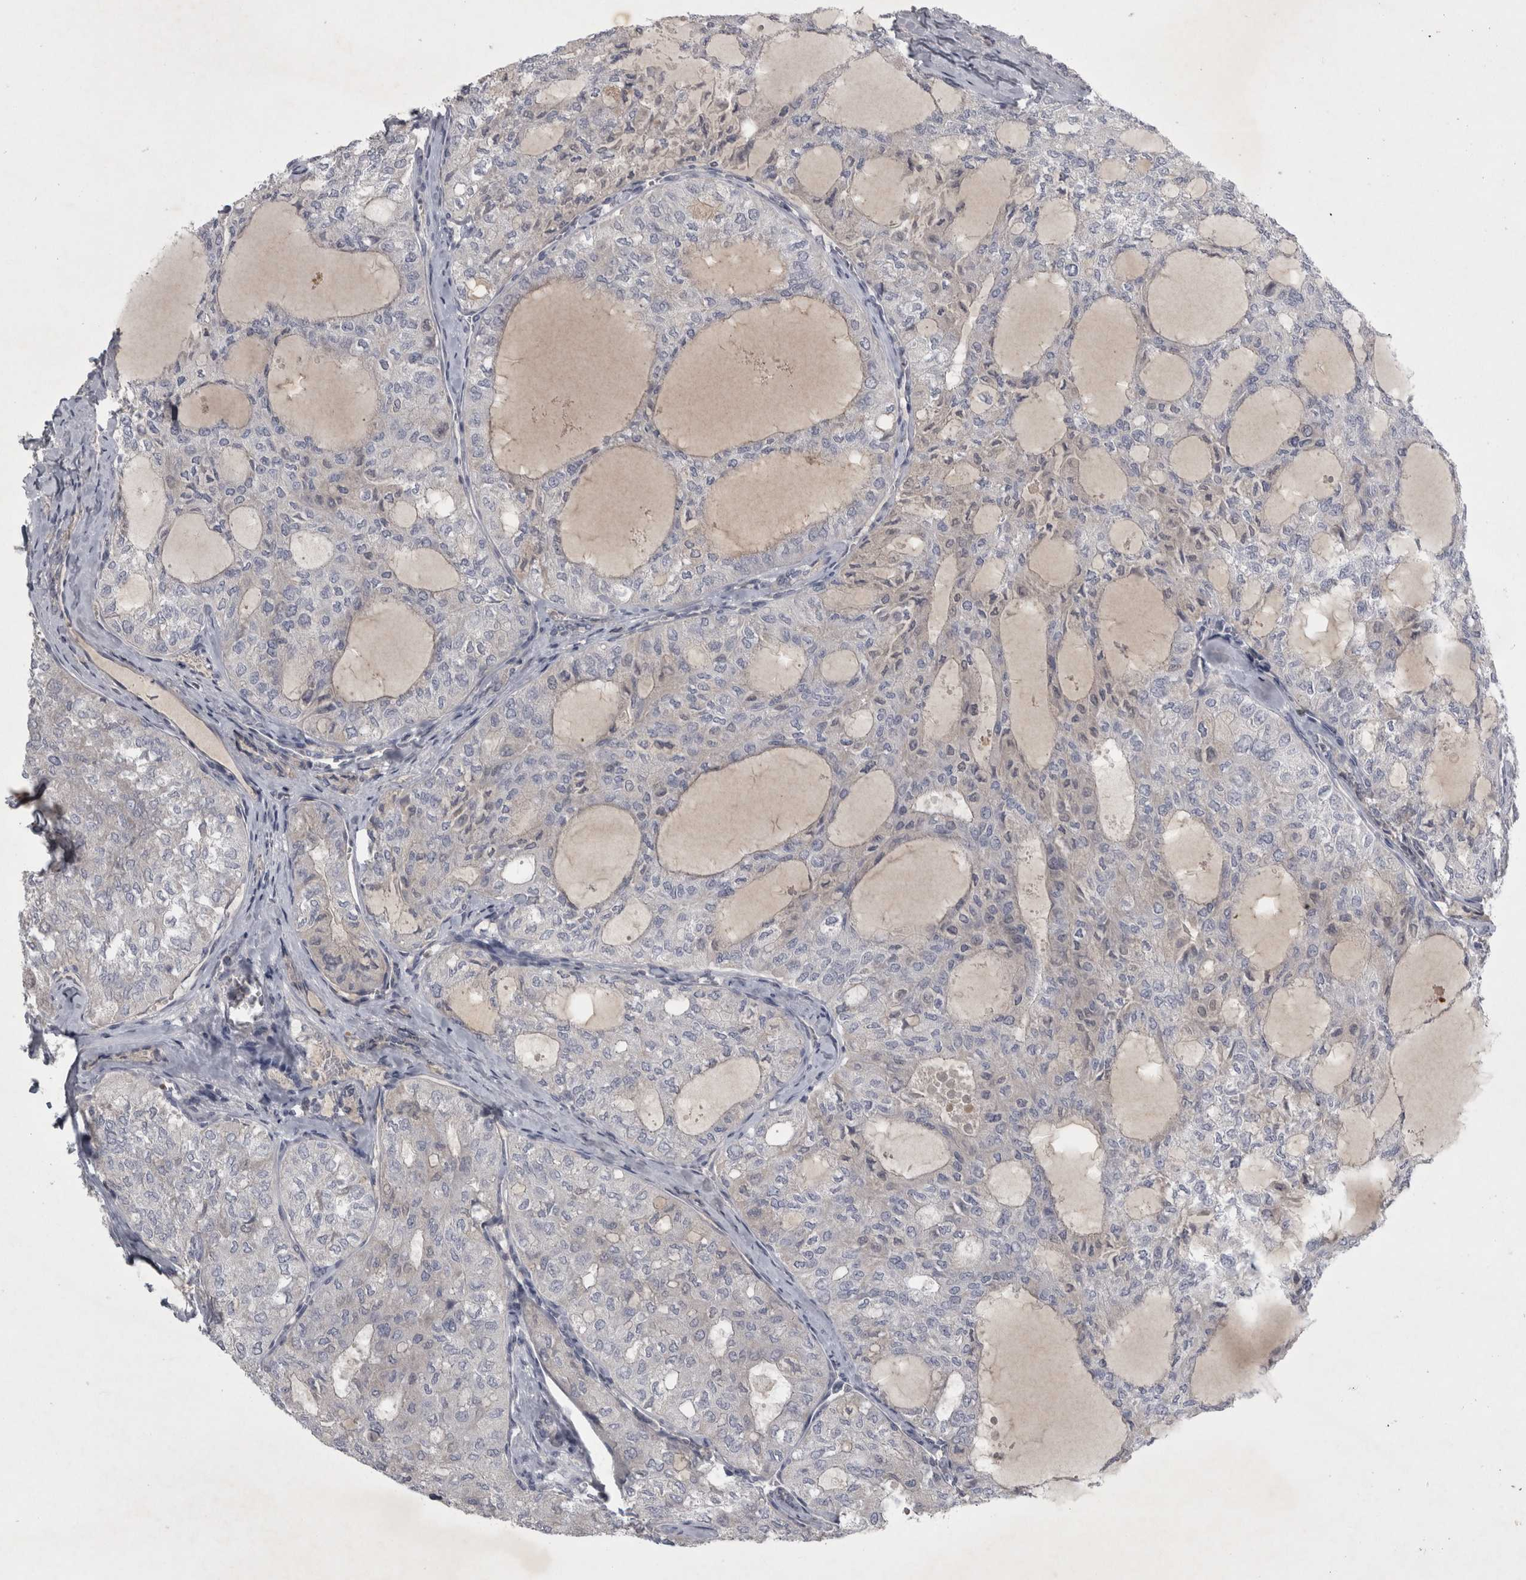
{"staining": {"intensity": "negative", "quantity": "none", "location": "none"}, "tissue": "thyroid cancer", "cell_type": "Tumor cells", "image_type": "cancer", "snomed": [{"axis": "morphology", "description": "Follicular adenoma carcinoma, NOS"}, {"axis": "topography", "description": "Thyroid gland"}], "caption": "Immunohistochemistry (IHC) of human thyroid cancer reveals no expression in tumor cells.", "gene": "ENPP7", "patient": {"sex": "male", "age": 75}}